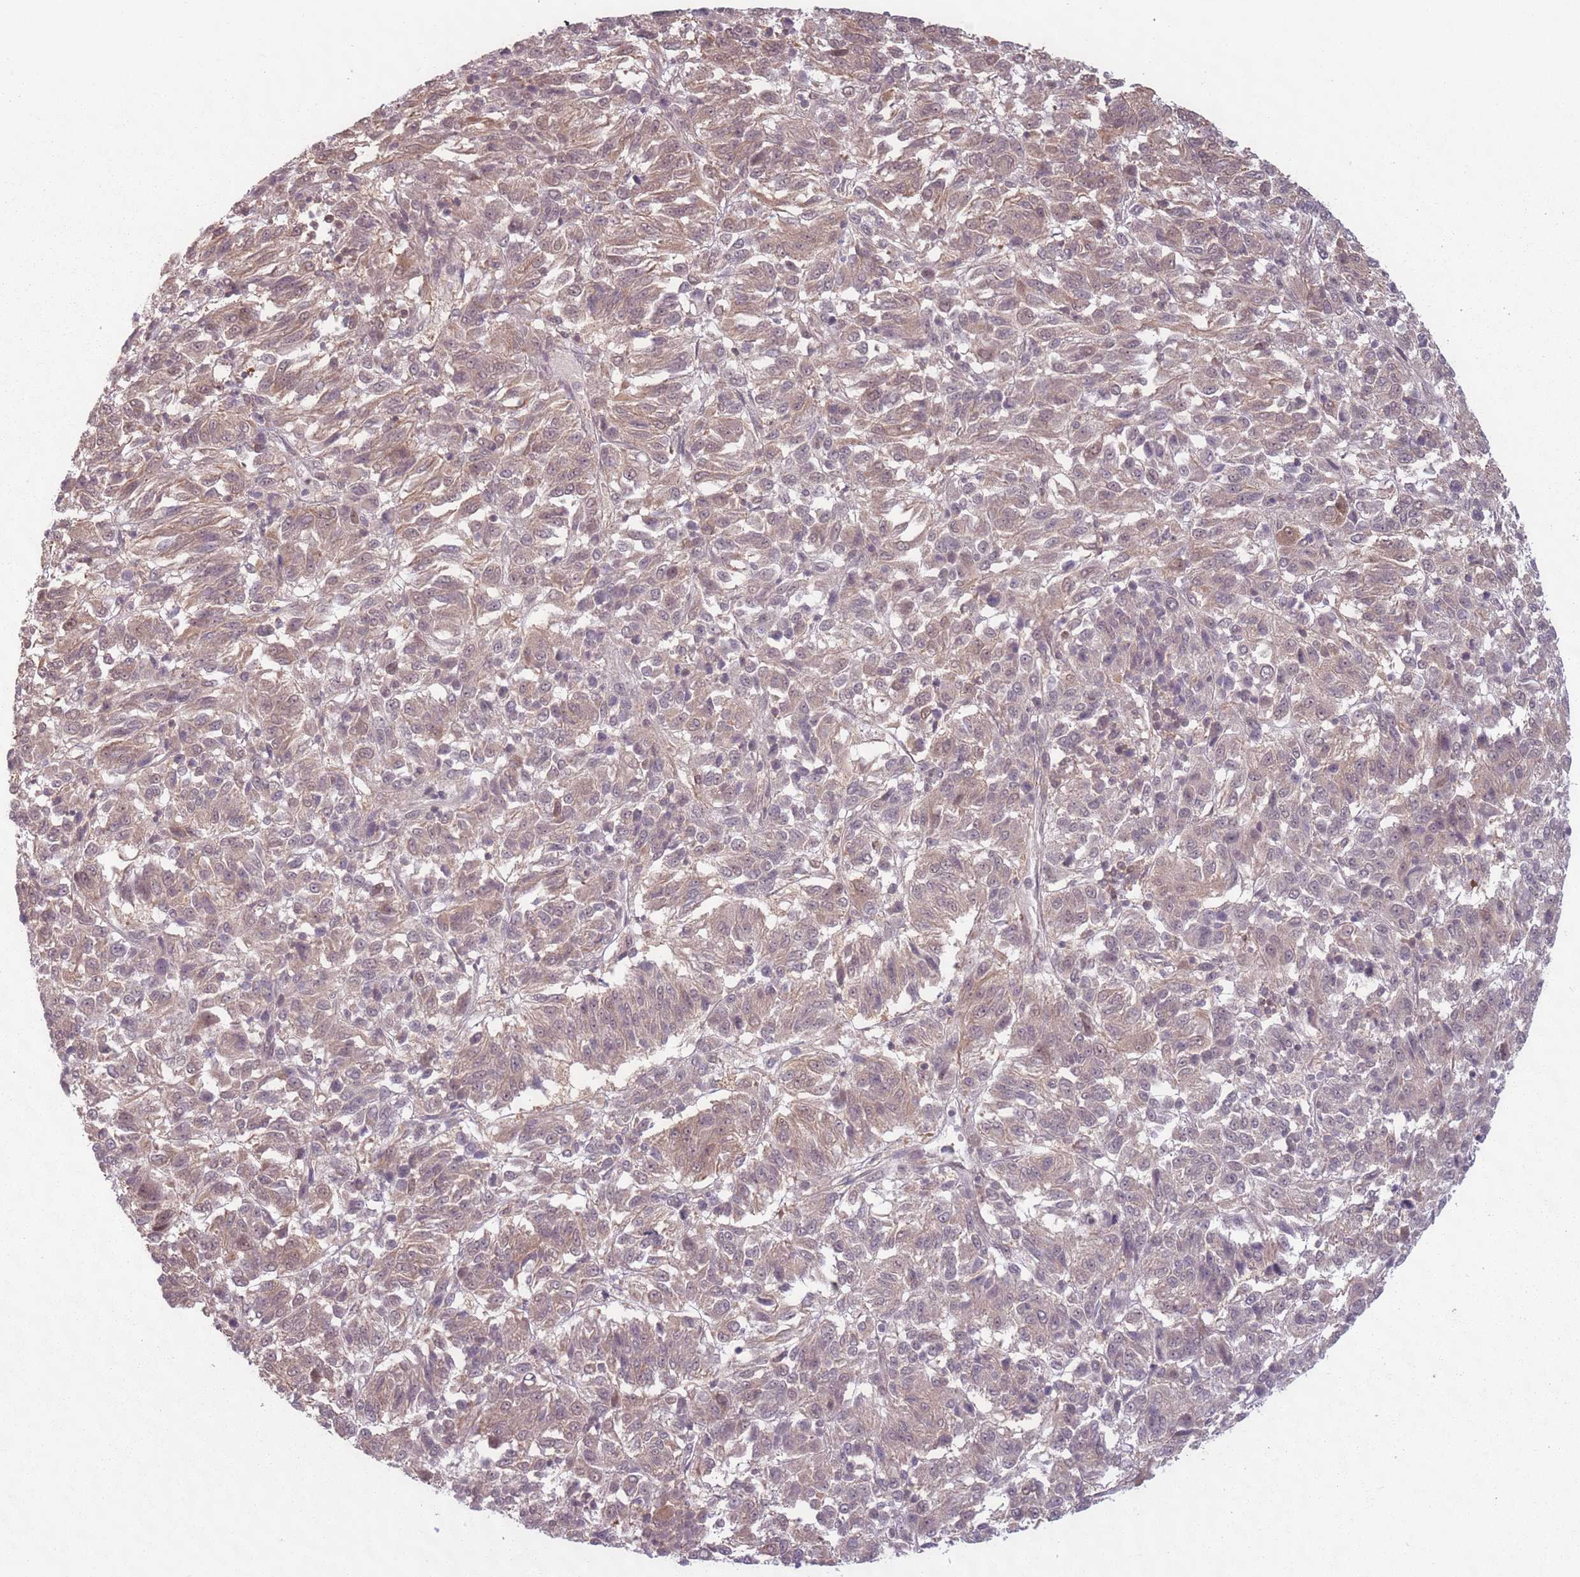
{"staining": {"intensity": "weak", "quantity": "25%-75%", "location": "cytoplasmic/membranous"}, "tissue": "melanoma", "cell_type": "Tumor cells", "image_type": "cancer", "snomed": [{"axis": "morphology", "description": "Malignant melanoma, Metastatic site"}, {"axis": "topography", "description": "Lung"}], "caption": "Immunohistochemical staining of human melanoma demonstrates weak cytoplasmic/membranous protein expression in approximately 25%-75% of tumor cells.", "gene": "CCDC154", "patient": {"sex": "male", "age": 64}}